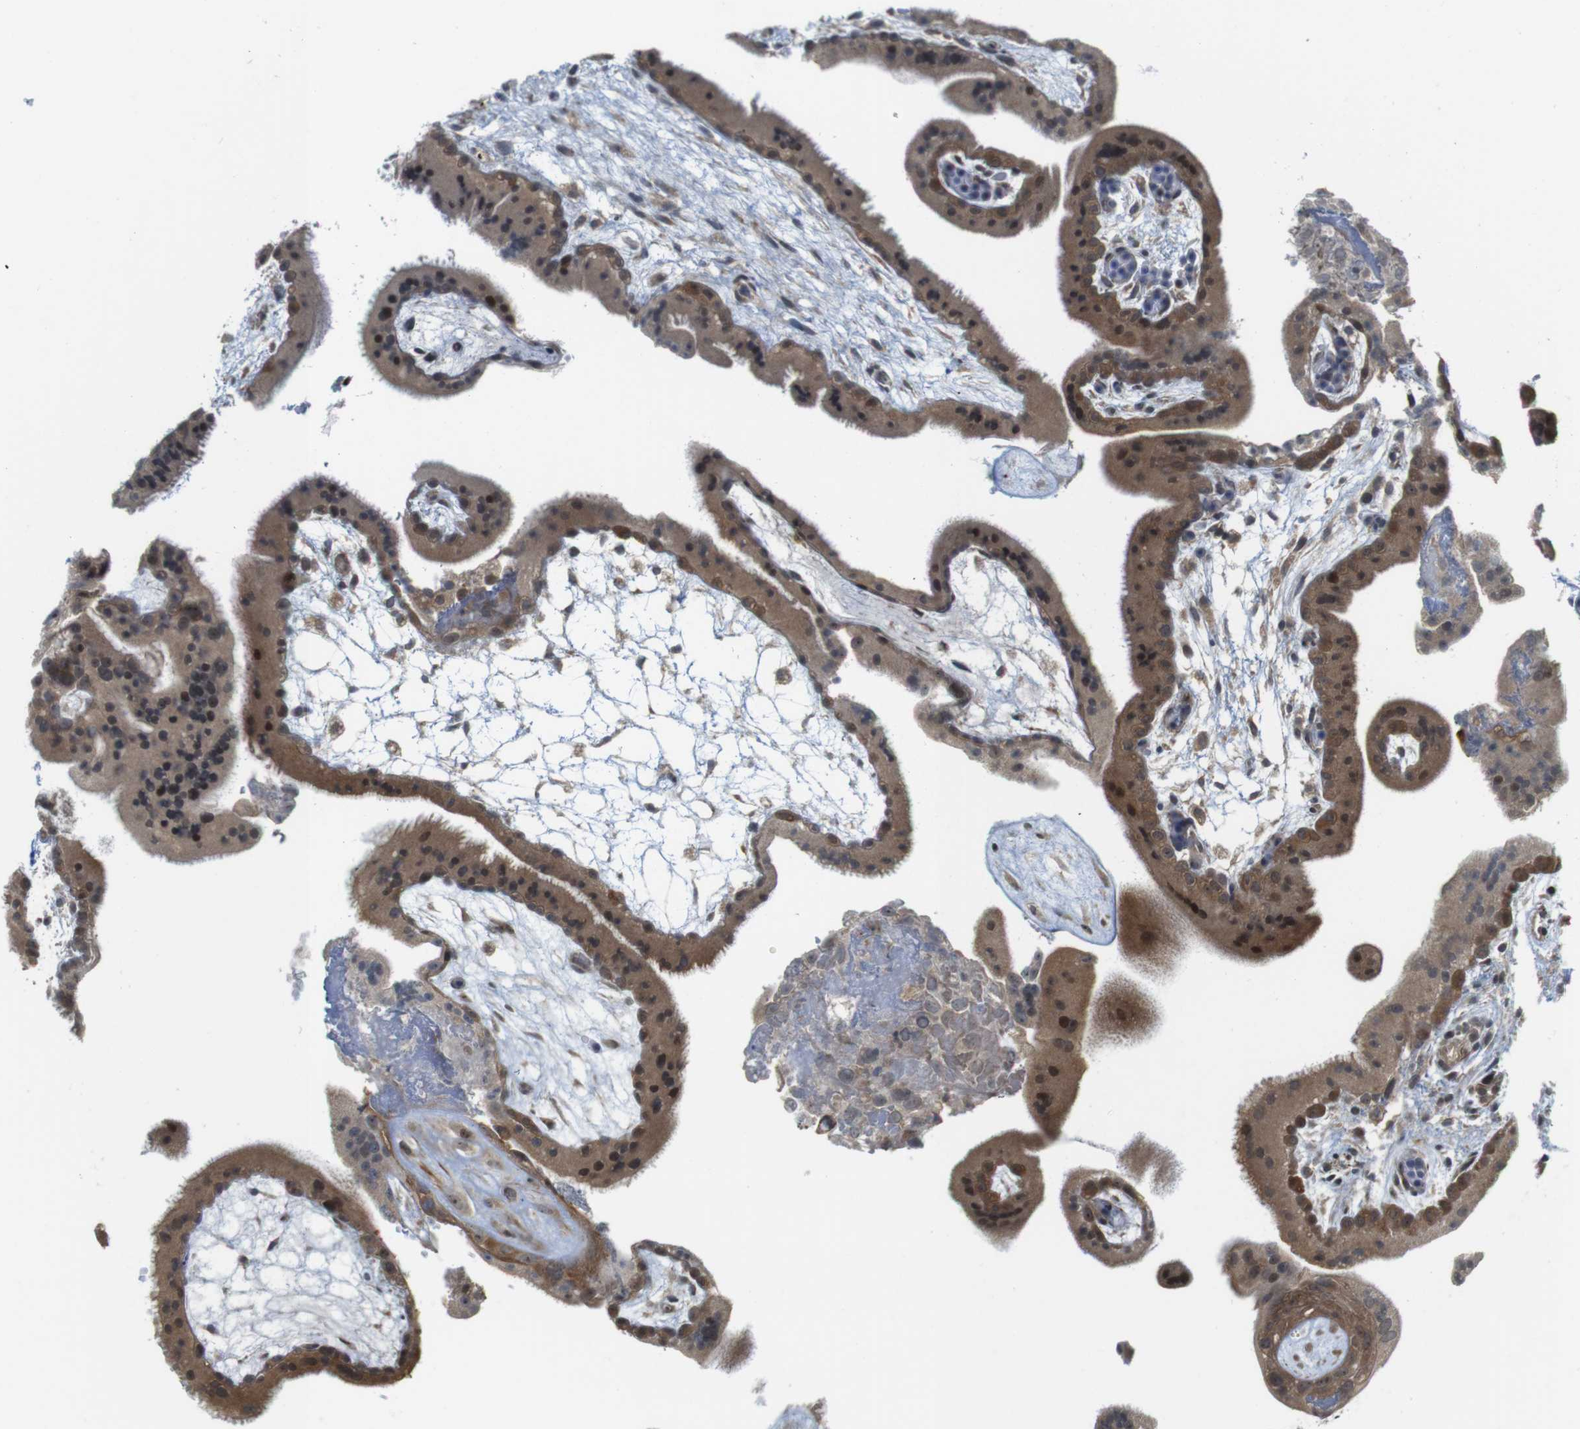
{"staining": {"intensity": "moderate", "quantity": ">75%", "location": "cytoplasmic/membranous,nuclear"}, "tissue": "placenta", "cell_type": "Trophoblastic cells", "image_type": "normal", "snomed": [{"axis": "morphology", "description": "Normal tissue, NOS"}, {"axis": "topography", "description": "Placenta"}], "caption": "This histopathology image reveals immunohistochemistry (IHC) staining of unremarkable placenta, with medium moderate cytoplasmic/membranous,nuclear staining in approximately >75% of trophoblastic cells.", "gene": "CC2D1A", "patient": {"sex": "female", "age": 19}}